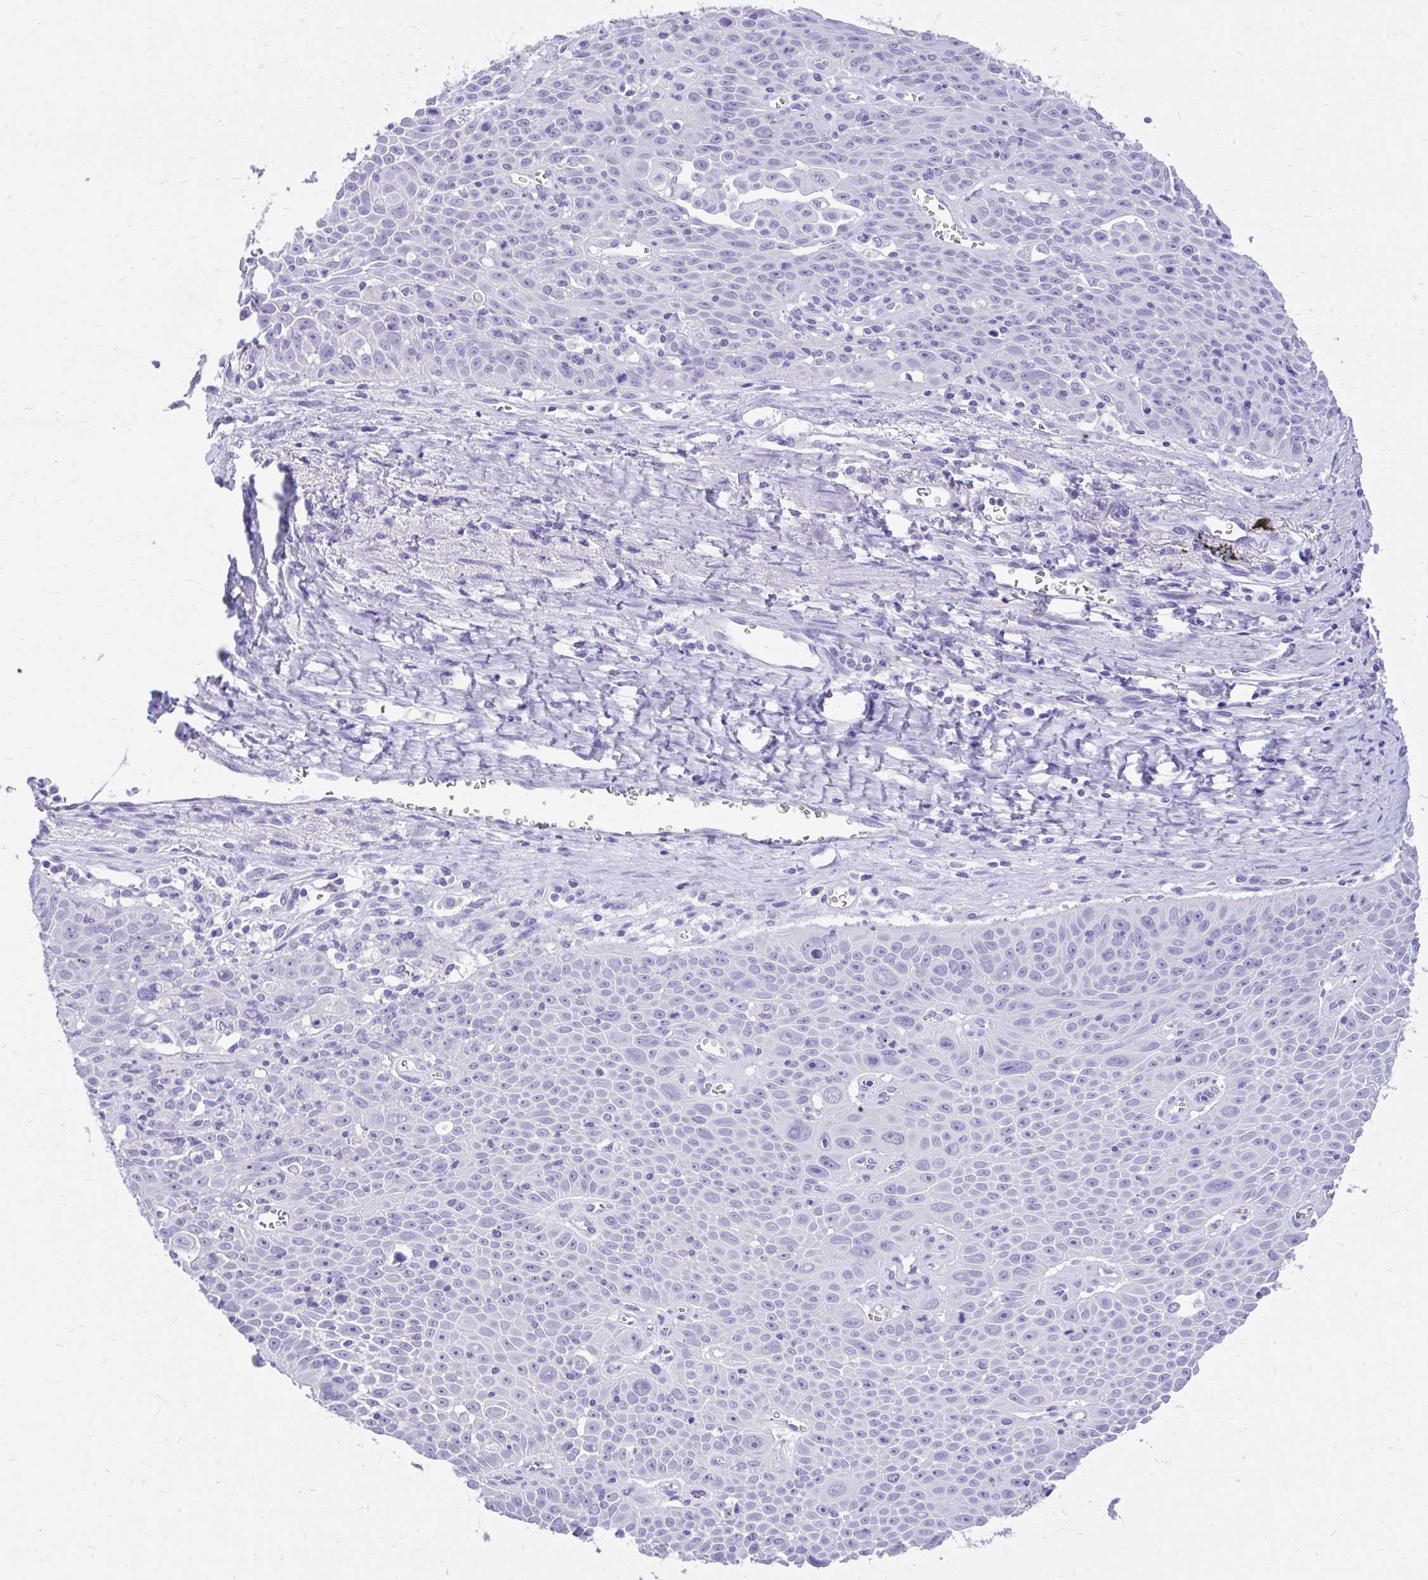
{"staining": {"intensity": "negative", "quantity": "none", "location": "none"}, "tissue": "lung cancer", "cell_type": "Tumor cells", "image_type": "cancer", "snomed": [{"axis": "morphology", "description": "Squamous cell carcinoma, NOS"}, {"axis": "morphology", "description": "Squamous cell carcinoma, metastatic, NOS"}, {"axis": "topography", "description": "Lymph node"}, {"axis": "topography", "description": "Lung"}], "caption": "IHC image of metastatic squamous cell carcinoma (lung) stained for a protein (brown), which displays no staining in tumor cells.", "gene": "MON1A", "patient": {"sex": "female", "age": 62}}